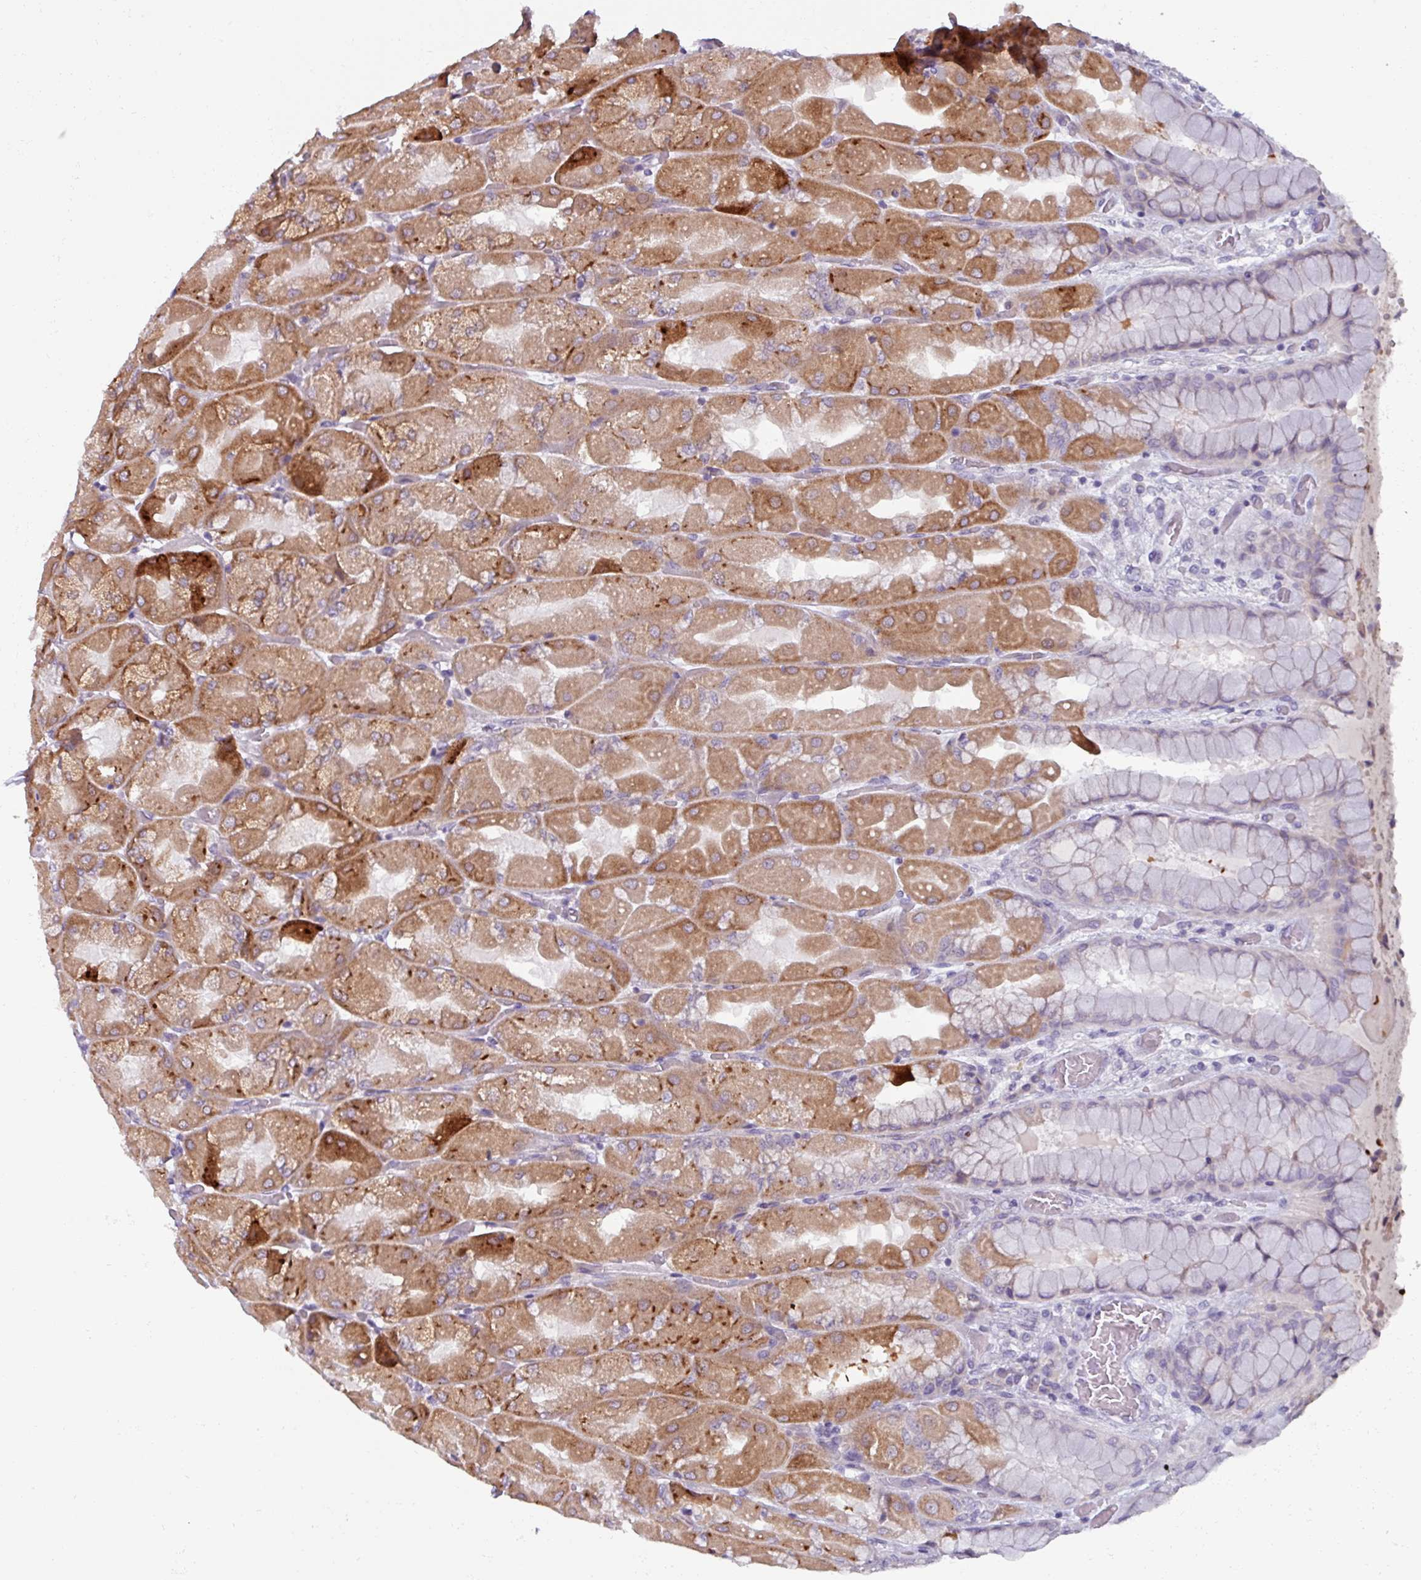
{"staining": {"intensity": "strong", "quantity": "25%-75%", "location": "cytoplasmic/membranous"}, "tissue": "stomach", "cell_type": "Glandular cells", "image_type": "normal", "snomed": [{"axis": "morphology", "description": "Normal tissue, NOS"}, {"axis": "topography", "description": "Stomach"}], "caption": "IHC of unremarkable stomach shows high levels of strong cytoplasmic/membranous expression in about 25%-75% of glandular cells.", "gene": "SMIM11", "patient": {"sex": "female", "age": 61}}